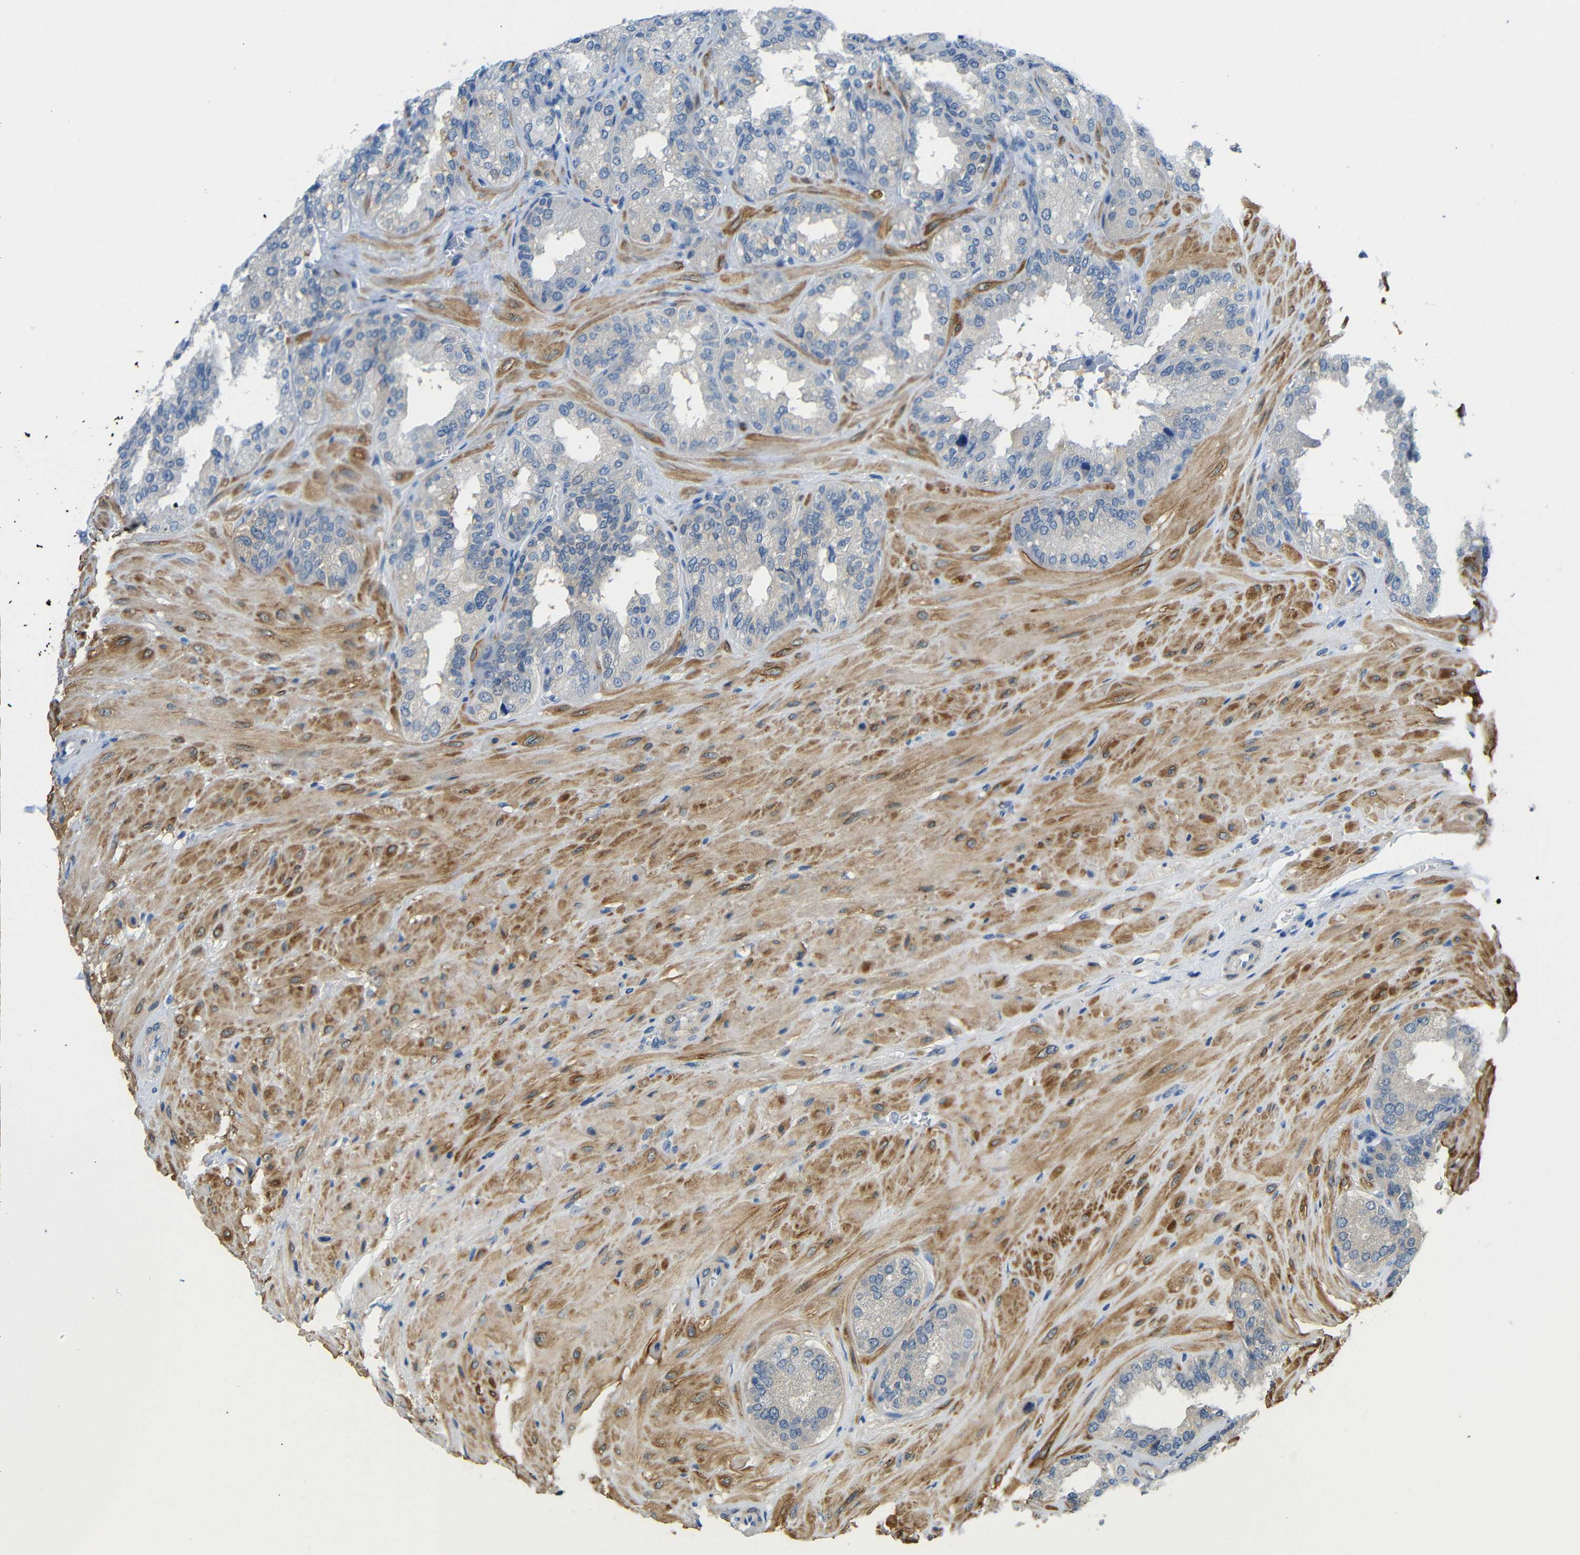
{"staining": {"intensity": "negative", "quantity": "none", "location": "none"}, "tissue": "seminal vesicle", "cell_type": "Glandular cells", "image_type": "normal", "snomed": [{"axis": "morphology", "description": "Normal tissue, NOS"}, {"axis": "topography", "description": "Prostate"}, {"axis": "topography", "description": "Seminal veicle"}], "caption": "This photomicrograph is of unremarkable seminal vesicle stained with immunohistochemistry to label a protein in brown with the nuclei are counter-stained blue. There is no expression in glandular cells.", "gene": "NEGR1", "patient": {"sex": "male", "age": 51}}